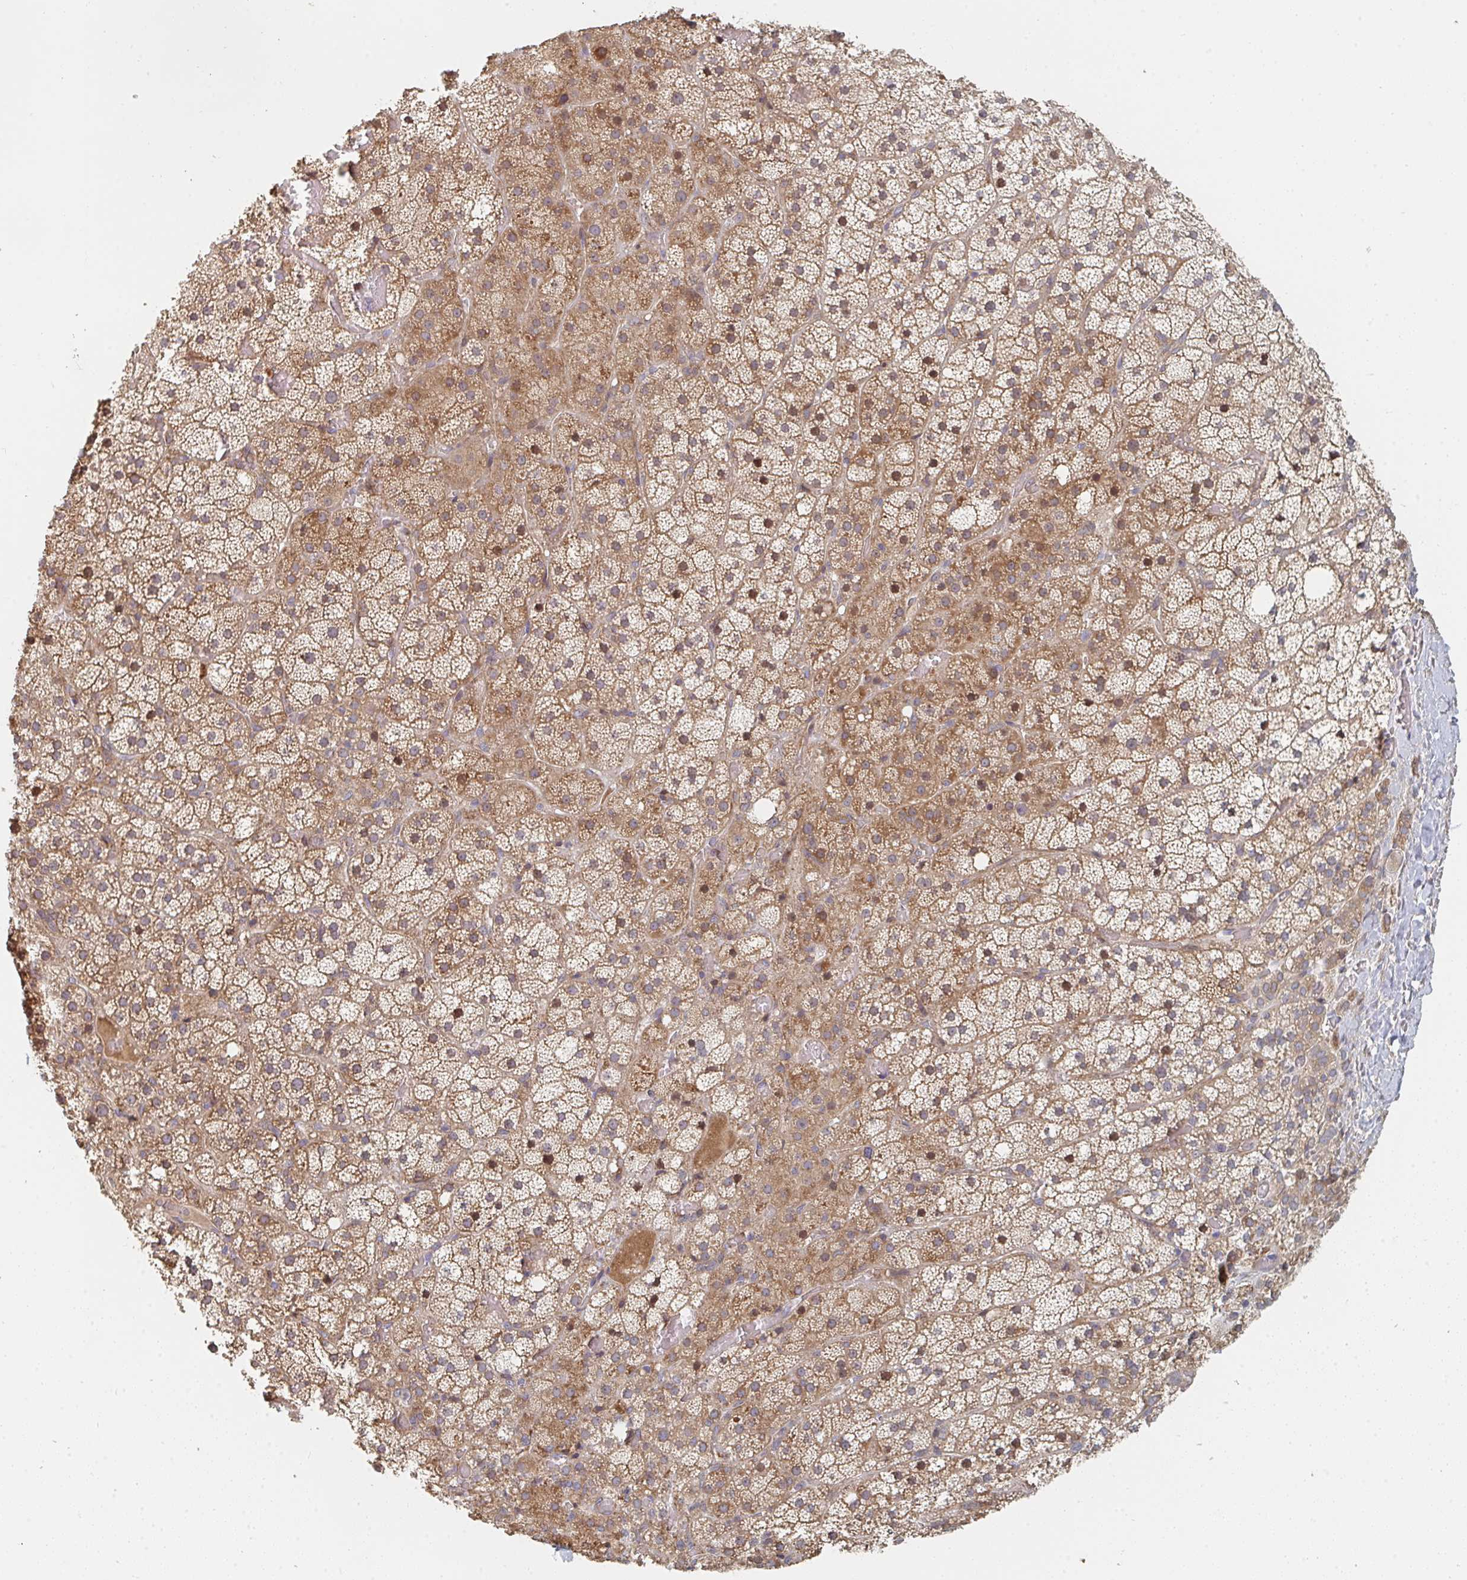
{"staining": {"intensity": "moderate", "quantity": ">75%", "location": "cytoplasmic/membranous"}, "tissue": "adrenal gland", "cell_type": "Glandular cells", "image_type": "normal", "snomed": [{"axis": "morphology", "description": "Normal tissue, NOS"}, {"axis": "topography", "description": "Adrenal gland"}], "caption": "This photomicrograph exhibits immunohistochemistry (IHC) staining of benign adrenal gland, with medium moderate cytoplasmic/membranous expression in about >75% of glandular cells.", "gene": "PTEN", "patient": {"sex": "male", "age": 53}}